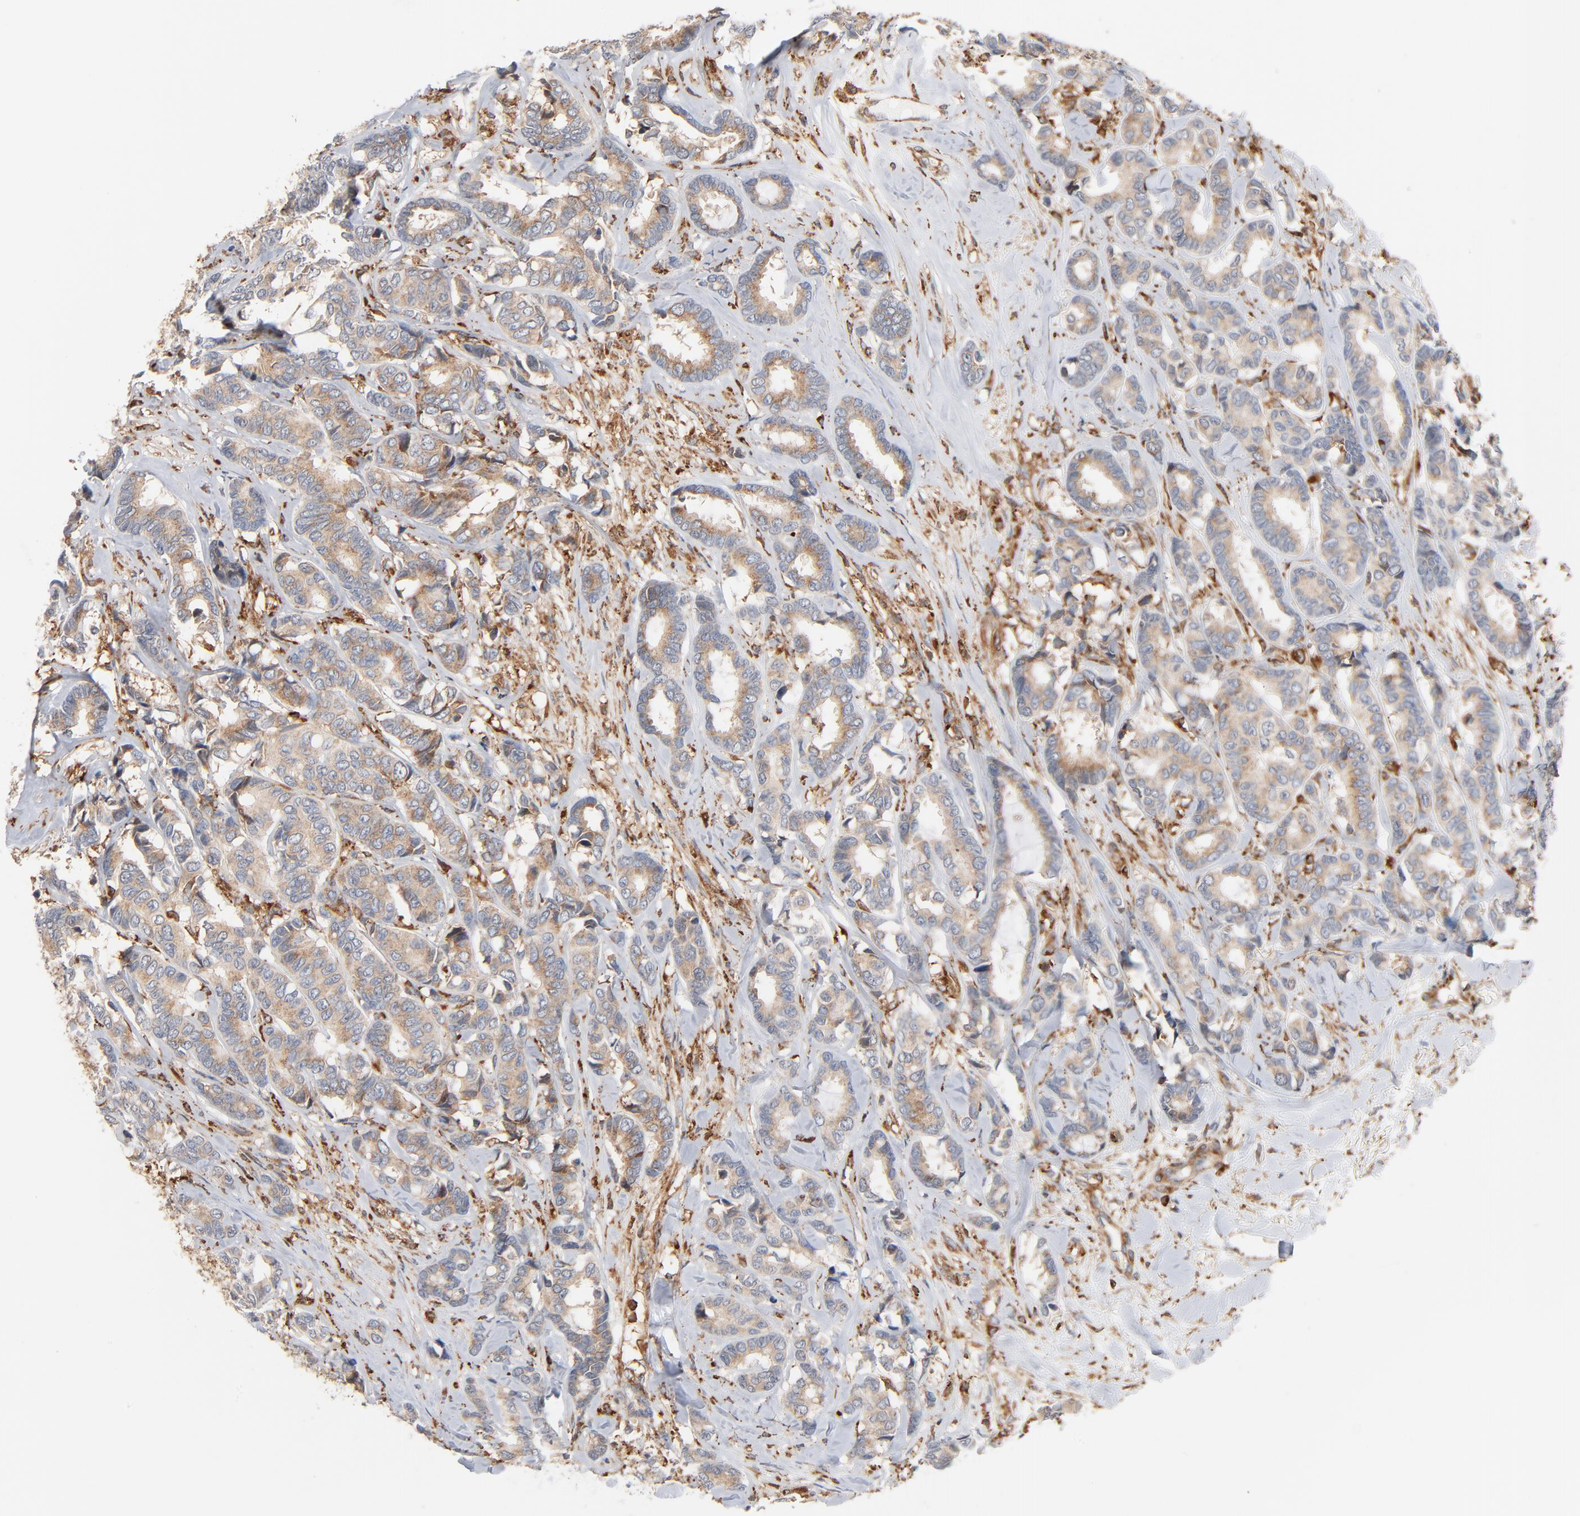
{"staining": {"intensity": "weak", "quantity": ">75%", "location": "cytoplasmic/membranous"}, "tissue": "breast cancer", "cell_type": "Tumor cells", "image_type": "cancer", "snomed": [{"axis": "morphology", "description": "Duct carcinoma"}, {"axis": "topography", "description": "Breast"}], "caption": "Immunohistochemistry (DAB) staining of human breast cancer exhibits weak cytoplasmic/membranous protein positivity in about >75% of tumor cells. (Stains: DAB in brown, nuclei in blue, Microscopy: brightfield microscopy at high magnification).", "gene": "SH3KBP1", "patient": {"sex": "female", "age": 87}}